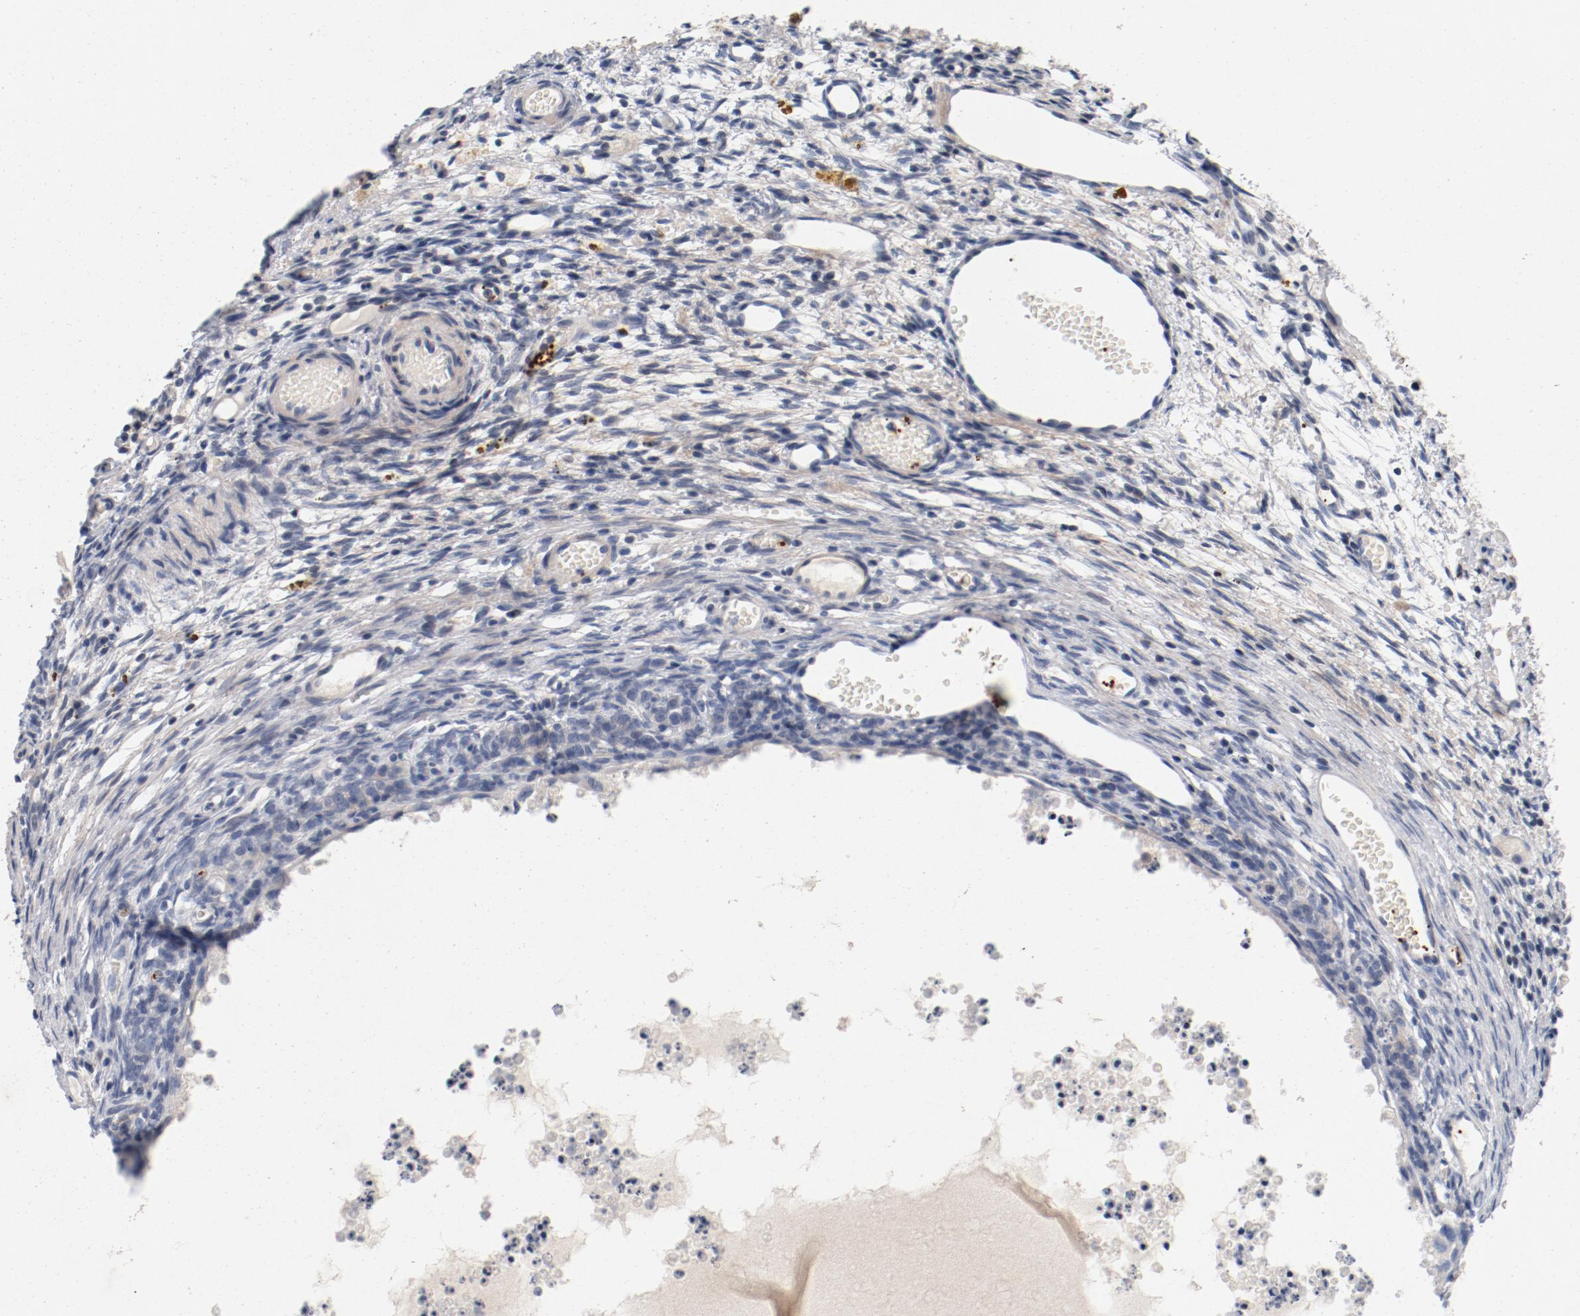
{"staining": {"intensity": "negative", "quantity": "none", "location": "none"}, "tissue": "ovary", "cell_type": "Ovarian stroma cells", "image_type": "normal", "snomed": [{"axis": "morphology", "description": "Normal tissue, NOS"}, {"axis": "topography", "description": "Ovary"}], "caption": "This is an immunohistochemistry photomicrograph of unremarkable ovary. There is no expression in ovarian stroma cells.", "gene": "PIM1", "patient": {"sex": "female", "age": 35}}